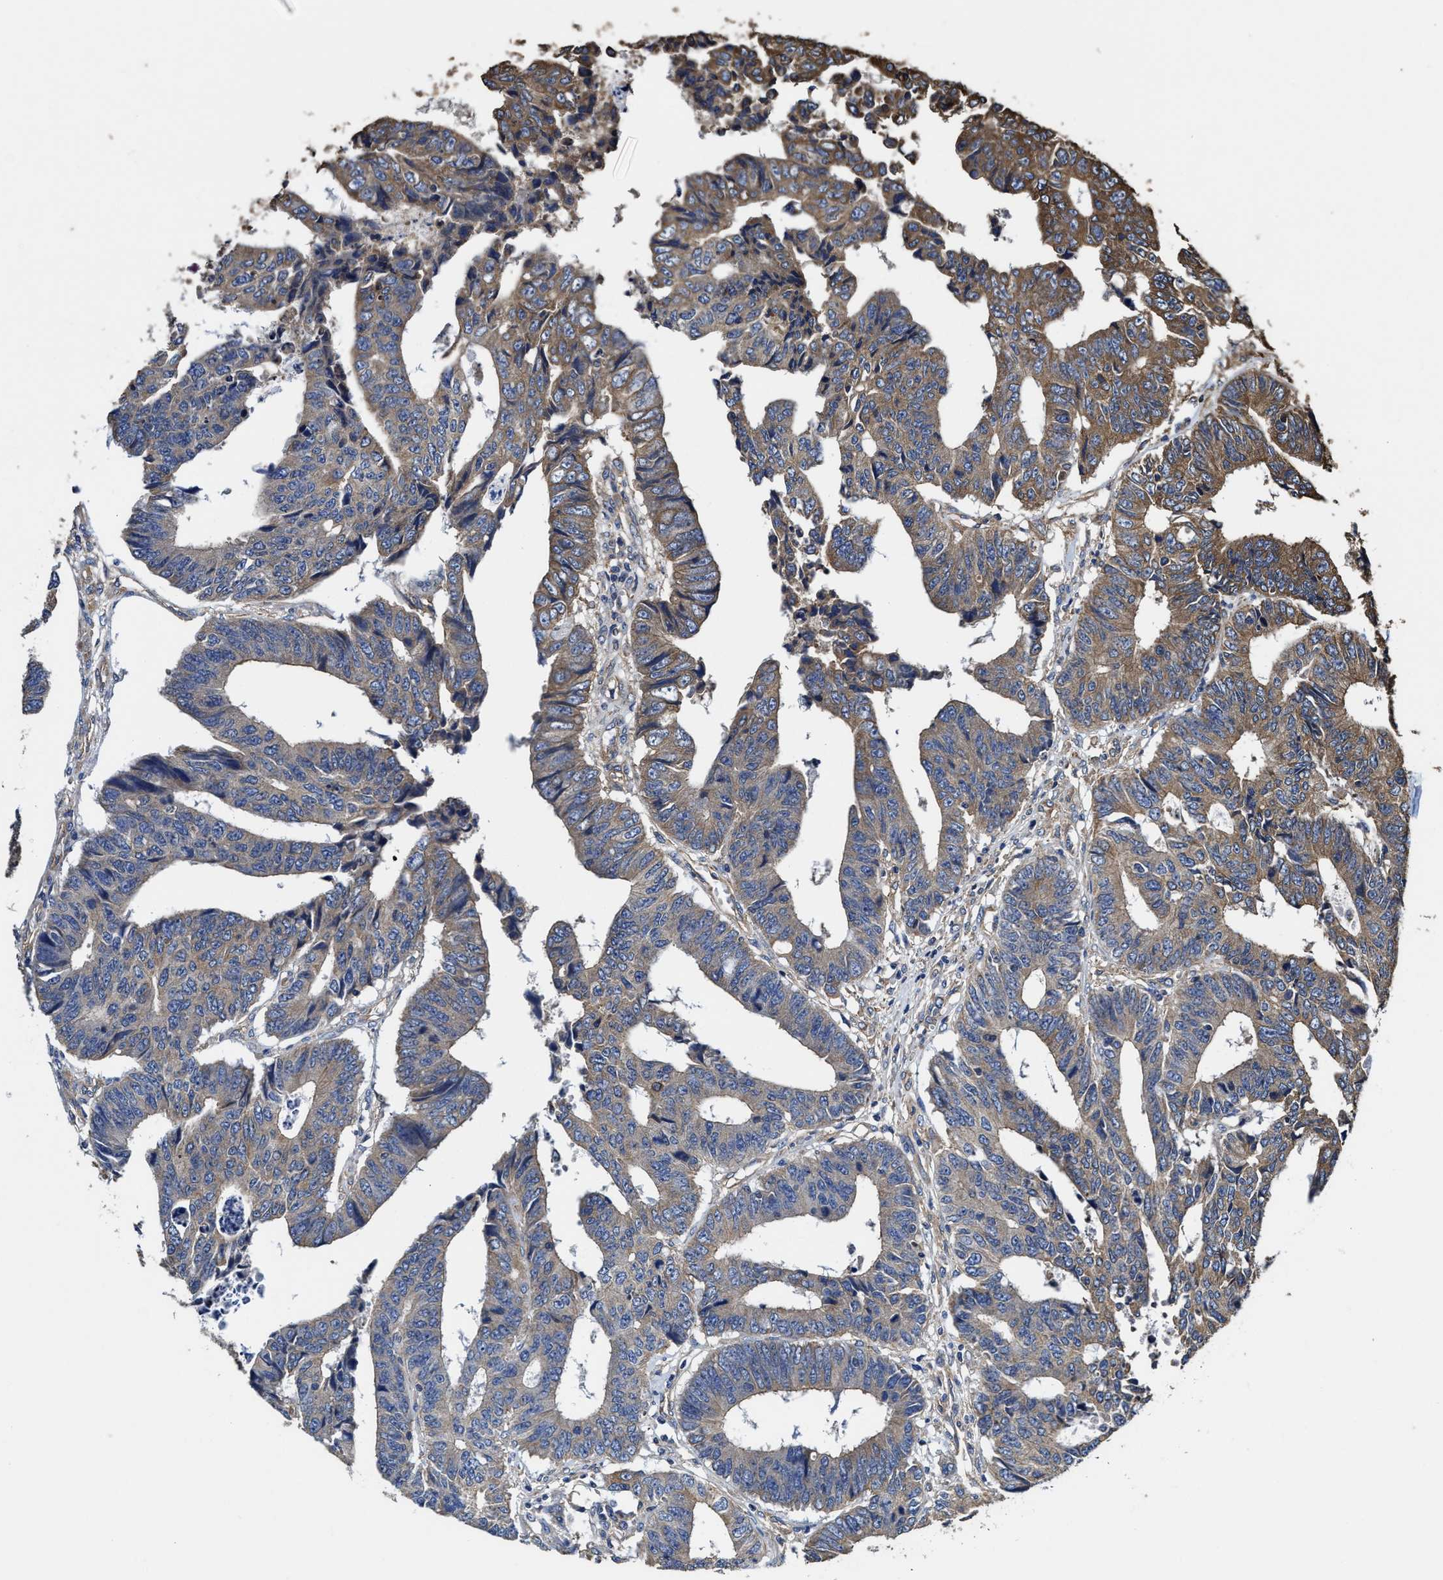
{"staining": {"intensity": "moderate", "quantity": "25%-75%", "location": "cytoplasmic/membranous"}, "tissue": "colorectal cancer", "cell_type": "Tumor cells", "image_type": "cancer", "snomed": [{"axis": "morphology", "description": "Adenocarcinoma, NOS"}, {"axis": "topography", "description": "Rectum"}], "caption": "A medium amount of moderate cytoplasmic/membranous positivity is seen in approximately 25%-75% of tumor cells in colorectal cancer (adenocarcinoma) tissue. (IHC, brightfield microscopy, high magnification).", "gene": "SFXN4", "patient": {"sex": "male", "age": 84}}